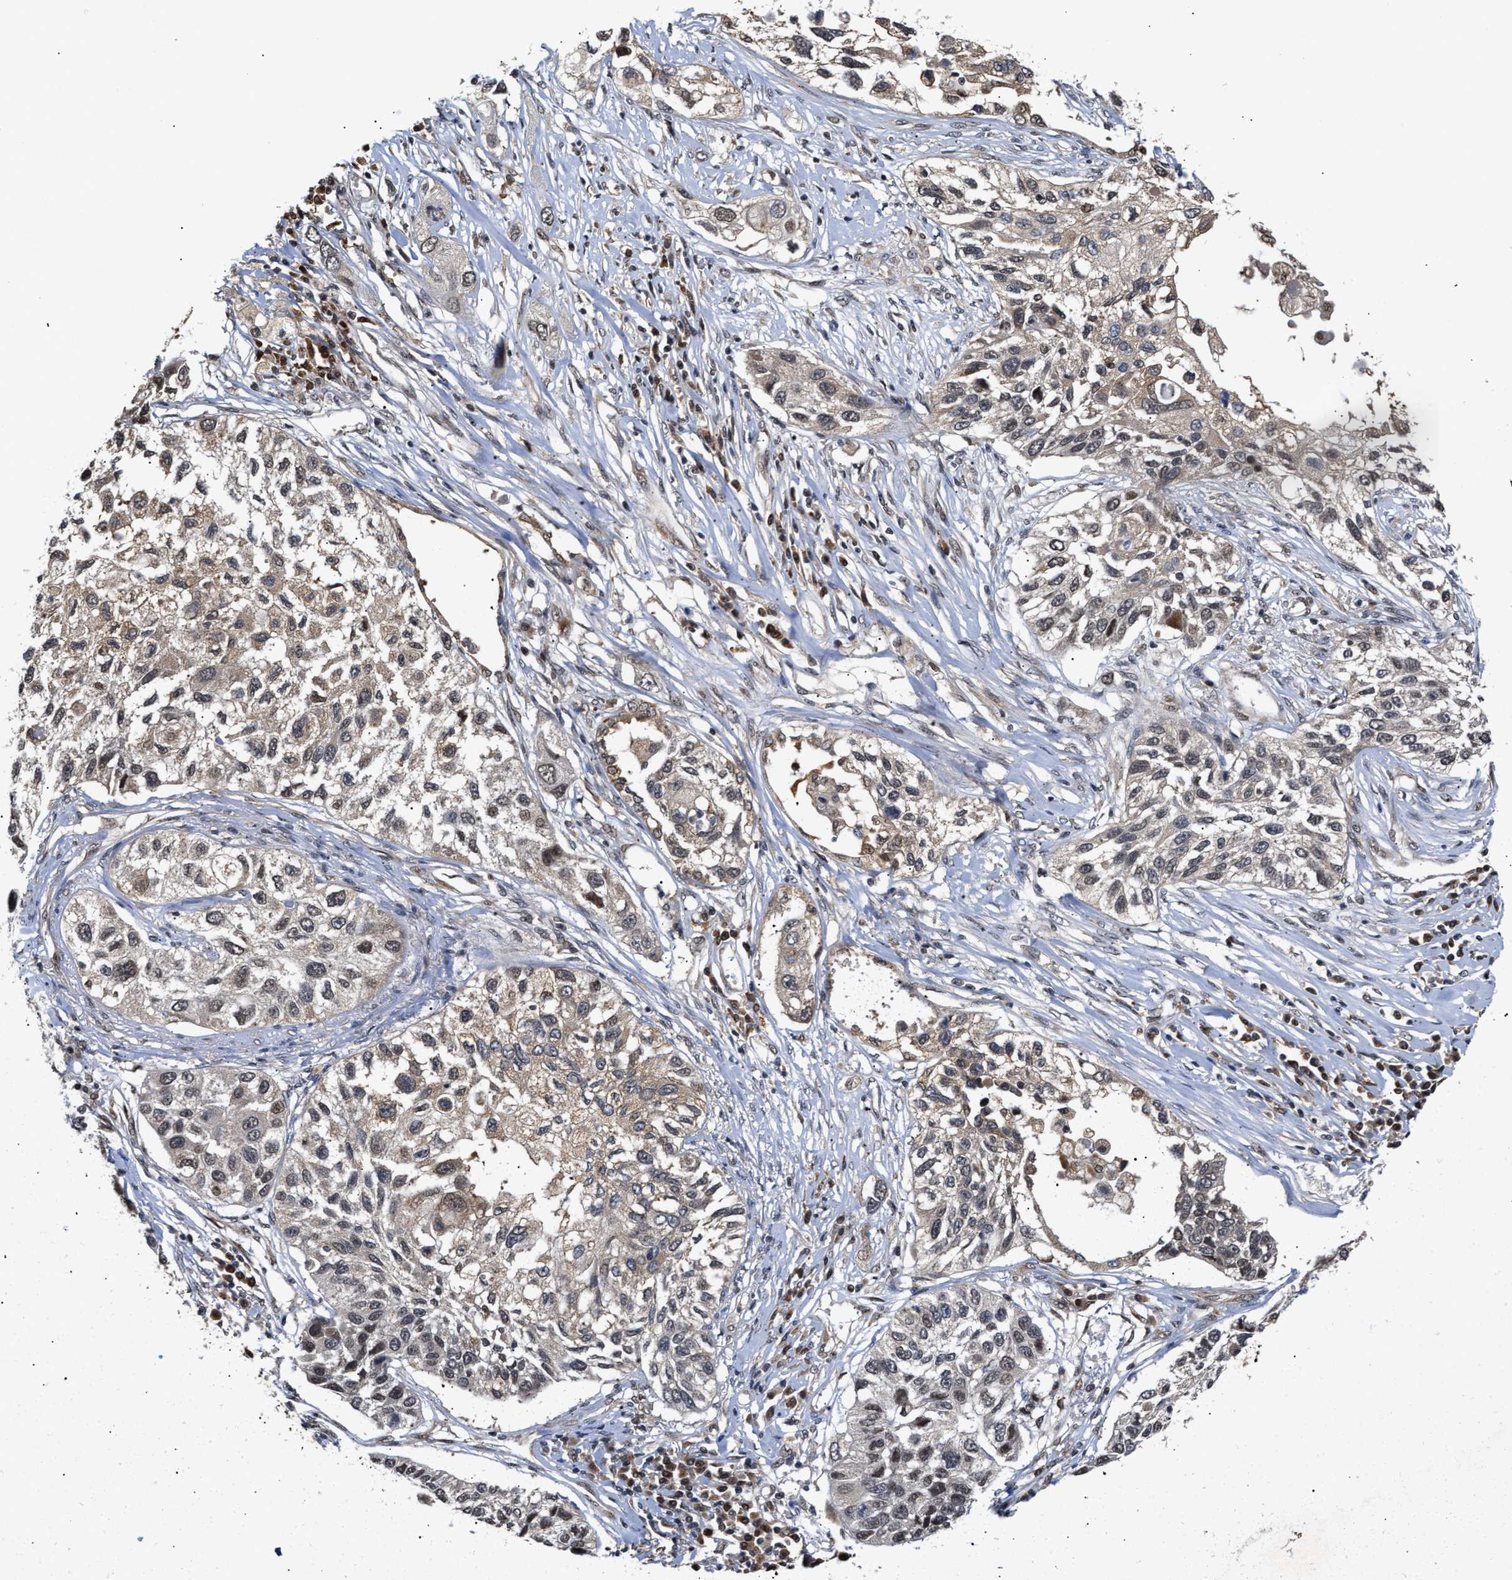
{"staining": {"intensity": "weak", "quantity": "25%-75%", "location": "cytoplasmic/membranous"}, "tissue": "lung cancer", "cell_type": "Tumor cells", "image_type": "cancer", "snomed": [{"axis": "morphology", "description": "Squamous cell carcinoma, NOS"}, {"axis": "topography", "description": "Lung"}], "caption": "Lung cancer stained for a protein demonstrates weak cytoplasmic/membranous positivity in tumor cells.", "gene": "CLIP2", "patient": {"sex": "male", "age": 71}}